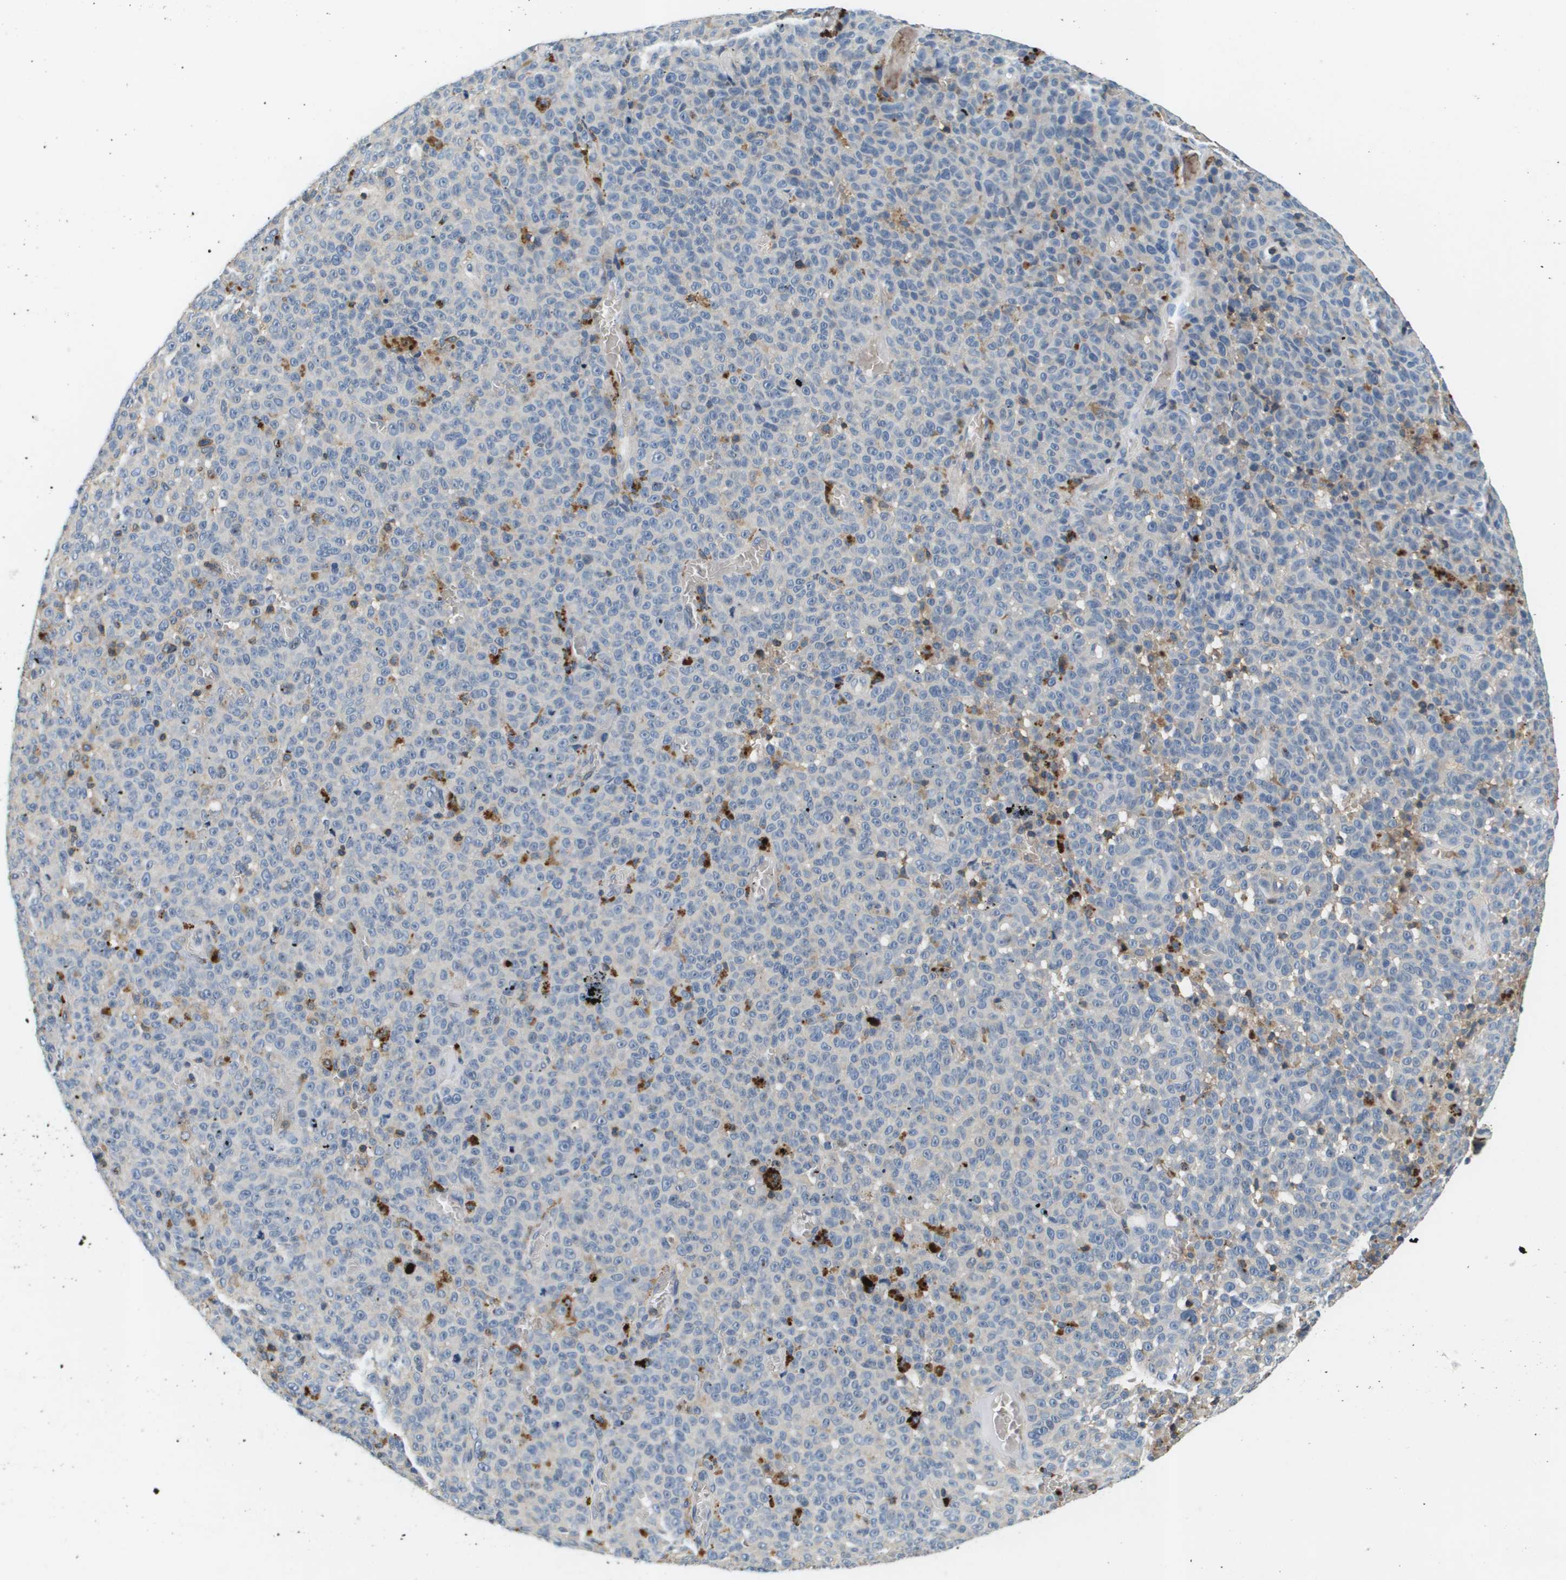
{"staining": {"intensity": "negative", "quantity": "none", "location": "none"}, "tissue": "melanoma", "cell_type": "Tumor cells", "image_type": "cancer", "snomed": [{"axis": "morphology", "description": "Malignant melanoma, NOS"}, {"axis": "topography", "description": "Skin"}], "caption": "There is no significant expression in tumor cells of melanoma.", "gene": "KCNQ5", "patient": {"sex": "female", "age": 82}}